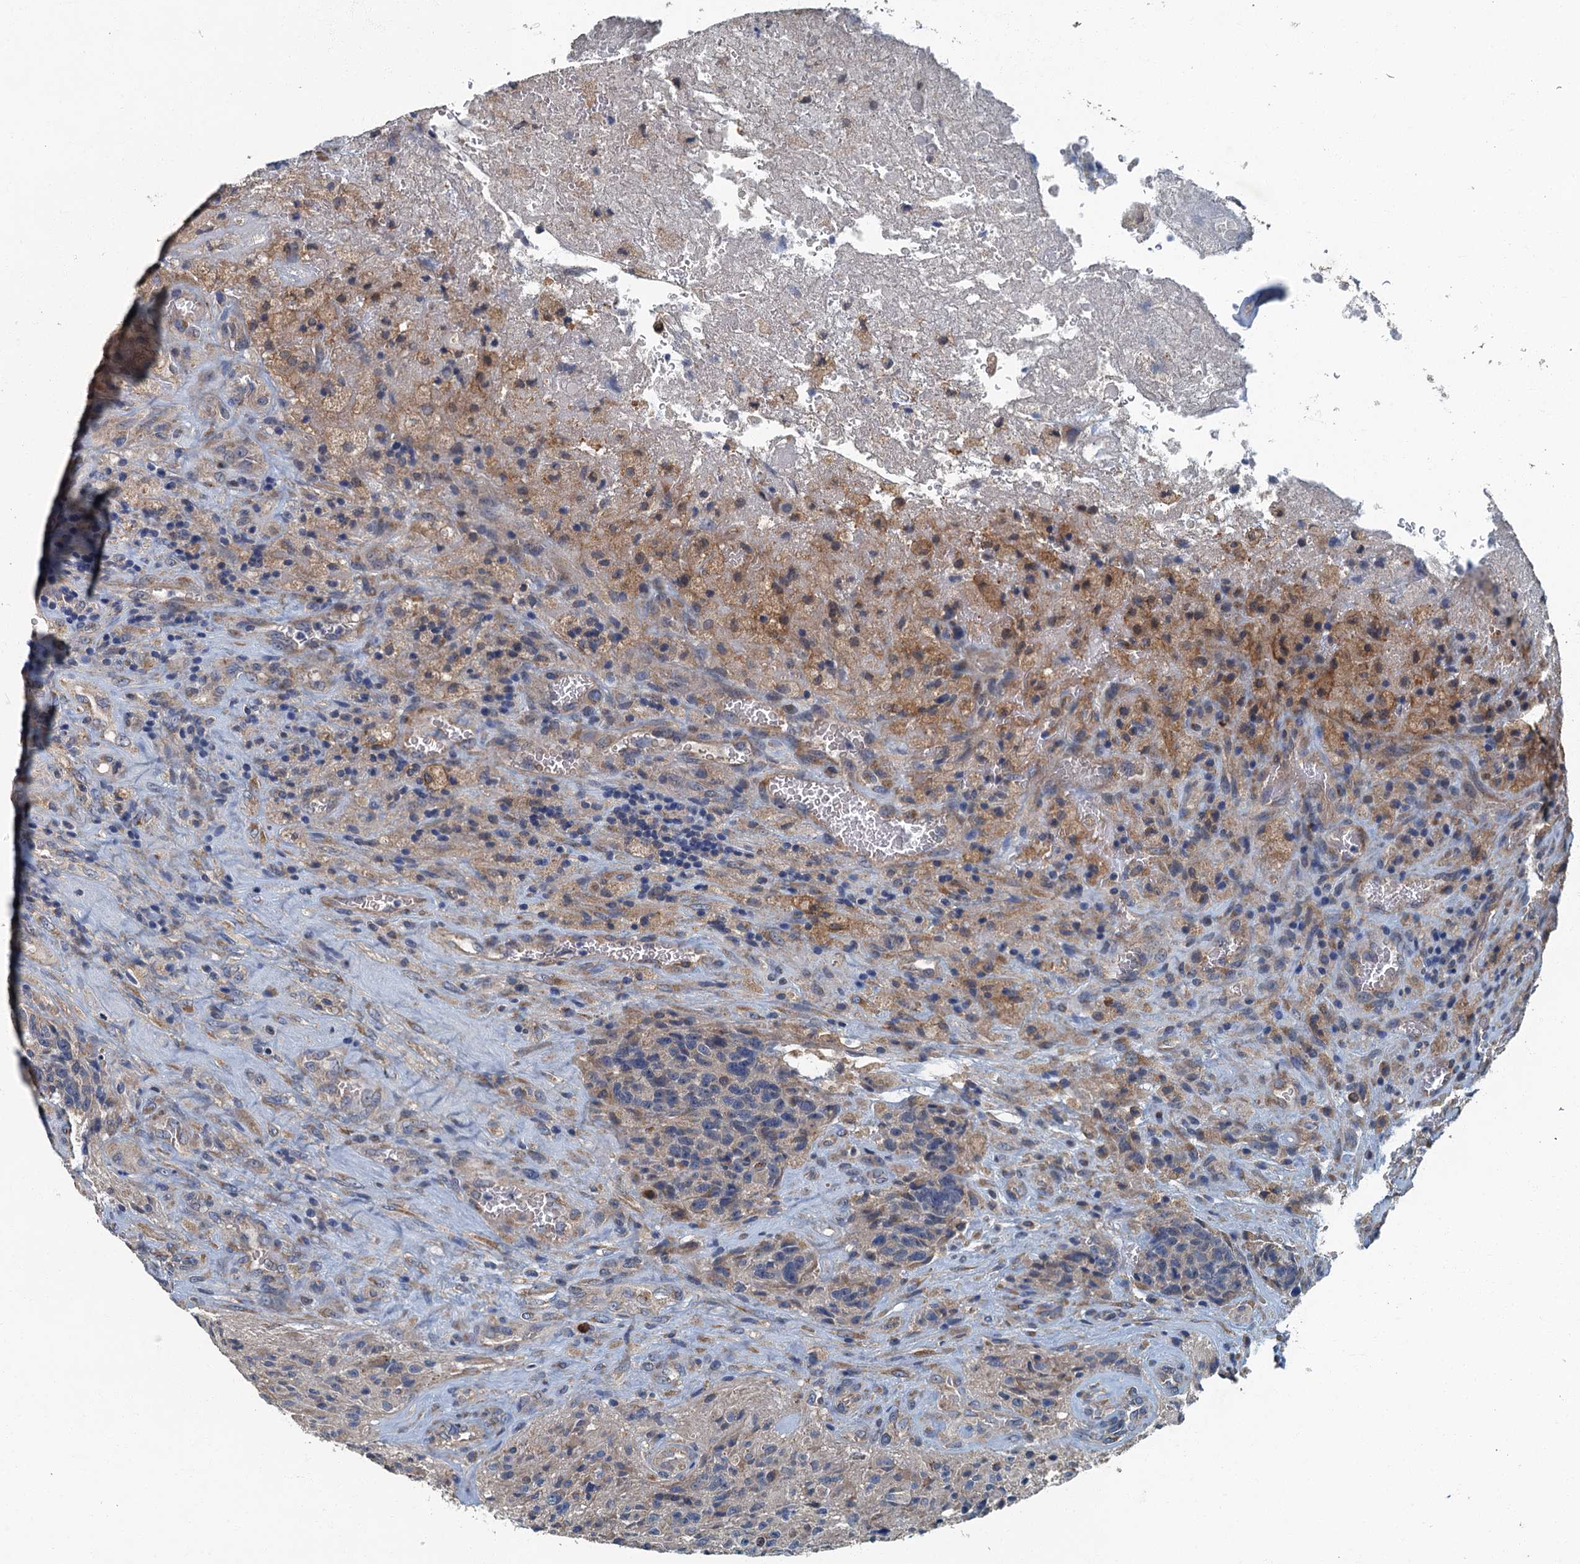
{"staining": {"intensity": "weak", "quantity": "<25%", "location": "cytoplasmic/membranous"}, "tissue": "glioma", "cell_type": "Tumor cells", "image_type": "cancer", "snomed": [{"axis": "morphology", "description": "Glioma, malignant, High grade"}, {"axis": "topography", "description": "Brain"}], "caption": "Immunohistochemistry (IHC) photomicrograph of malignant glioma (high-grade) stained for a protein (brown), which exhibits no staining in tumor cells.", "gene": "DDX49", "patient": {"sex": "male", "age": 69}}